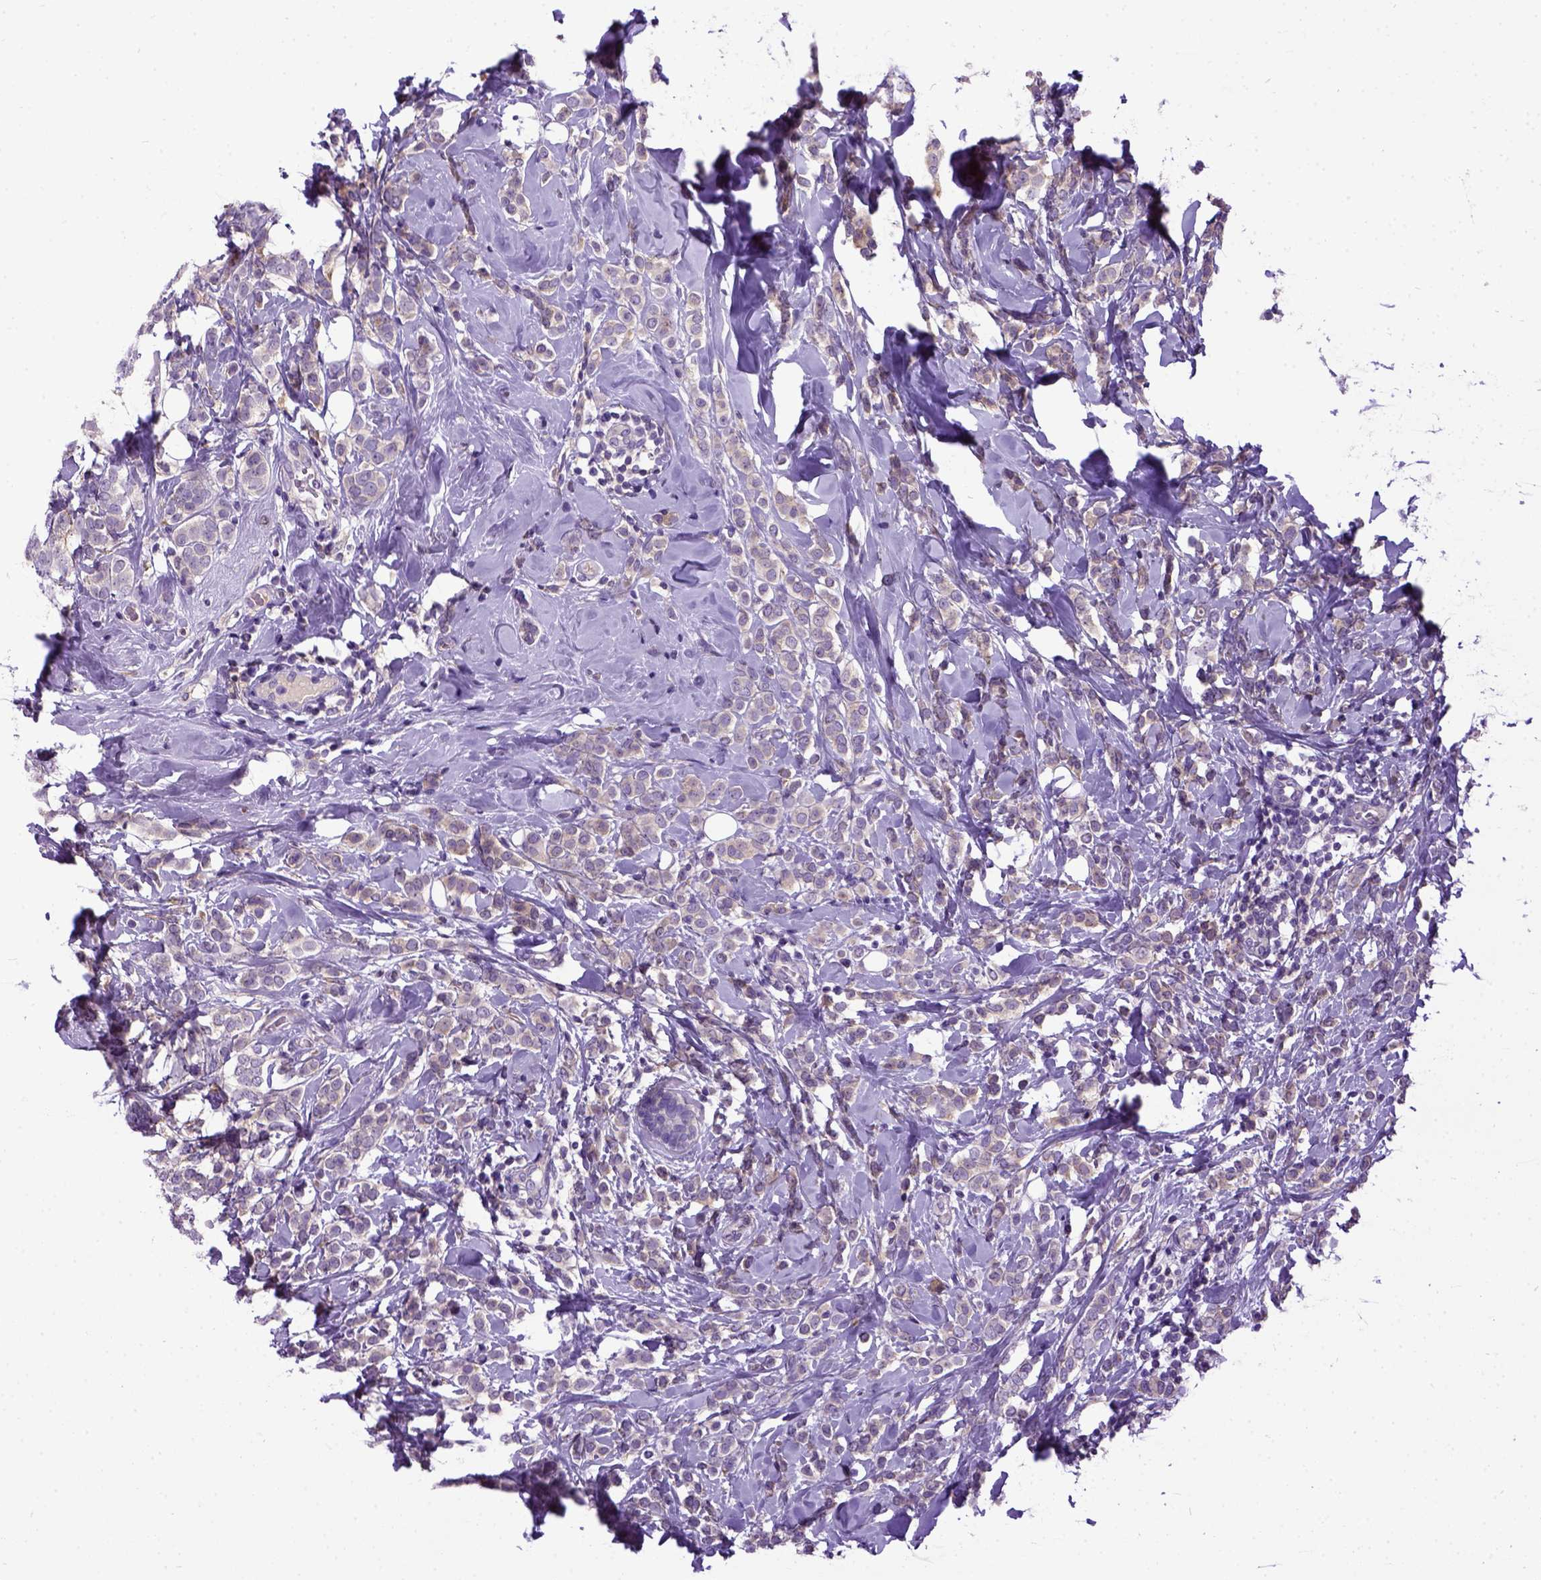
{"staining": {"intensity": "weak", "quantity": "<25%", "location": "cytoplasmic/membranous"}, "tissue": "breast cancer", "cell_type": "Tumor cells", "image_type": "cancer", "snomed": [{"axis": "morphology", "description": "Lobular carcinoma"}, {"axis": "topography", "description": "Breast"}], "caption": "The micrograph reveals no staining of tumor cells in breast cancer.", "gene": "NEK5", "patient": {"sex": "female", "age": 49}}